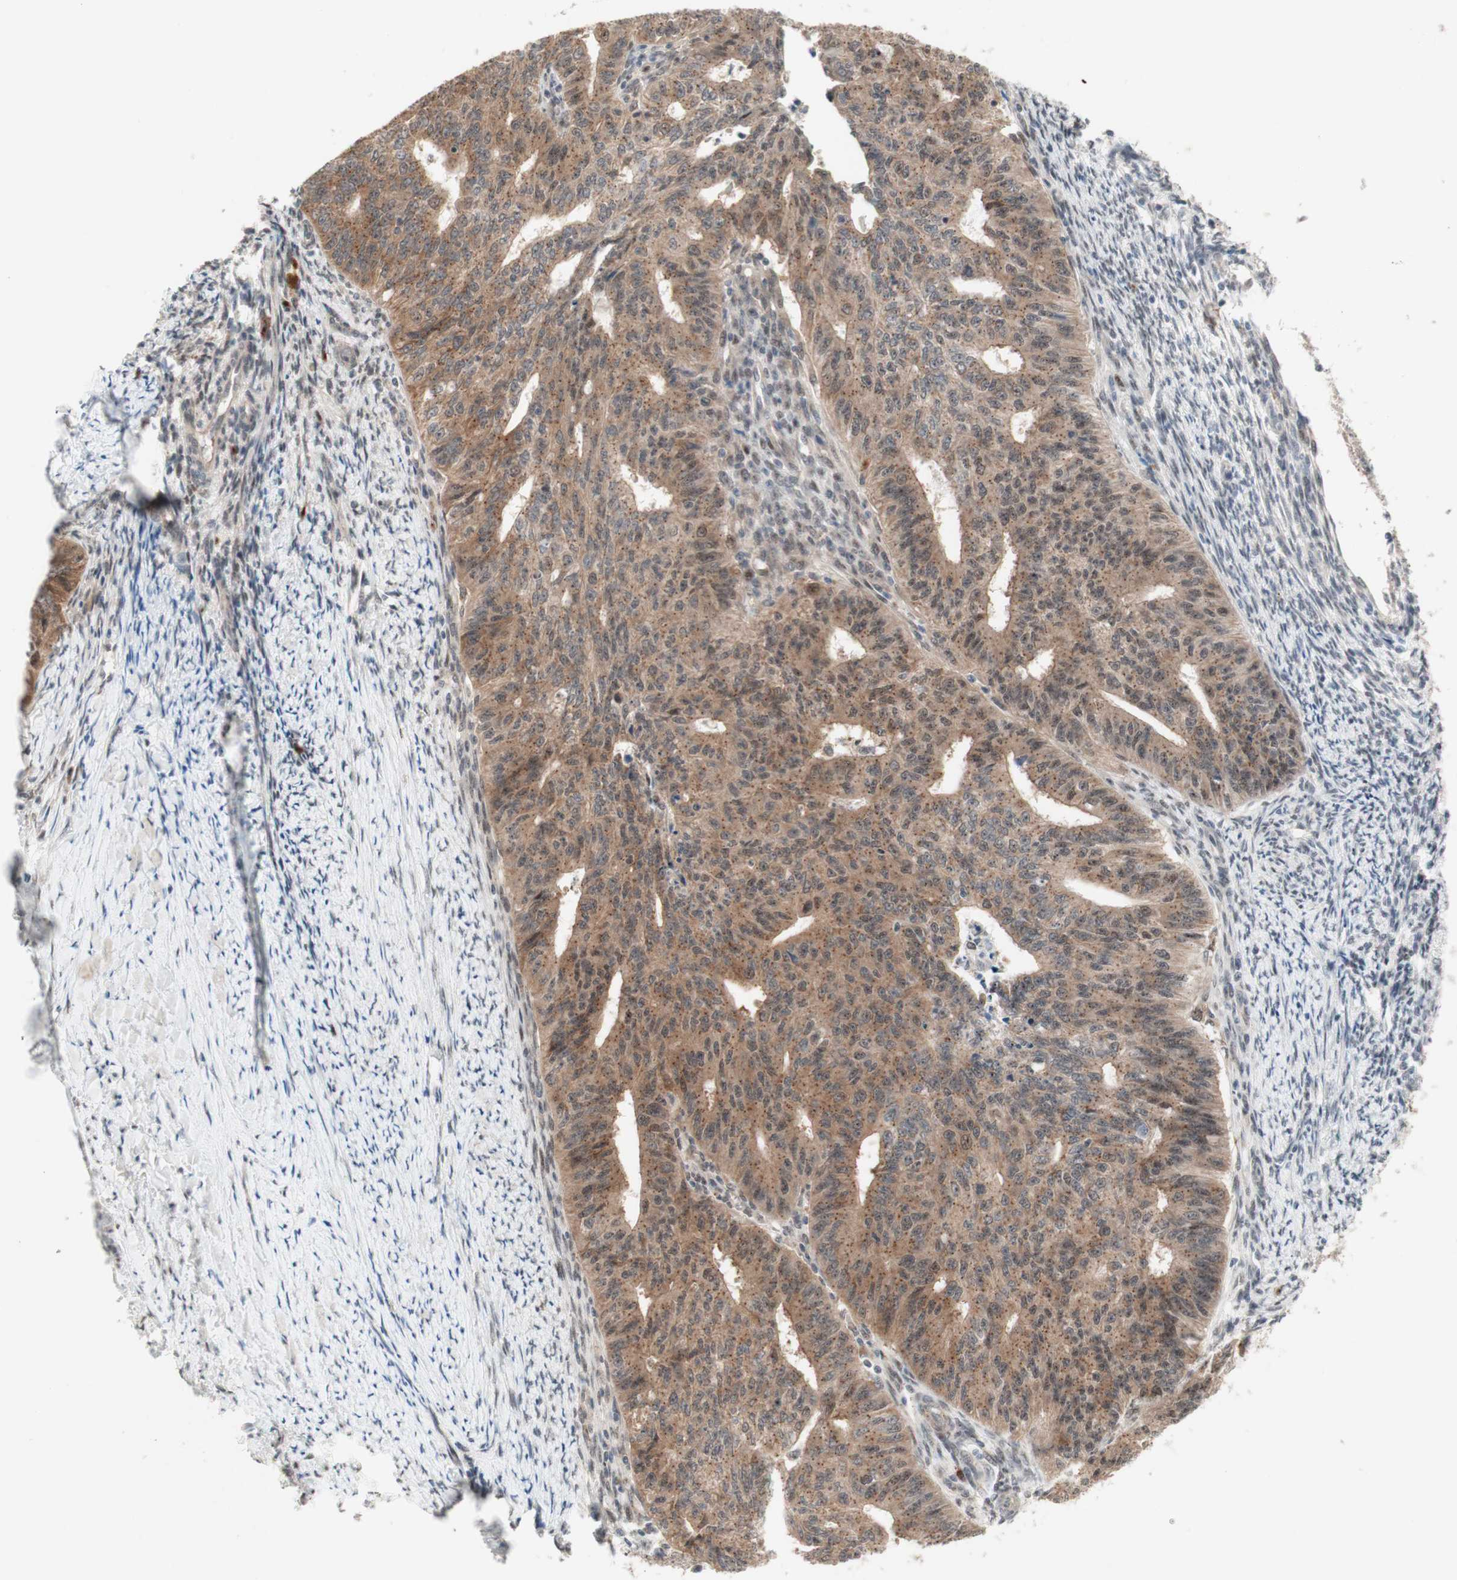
{"staining": {"intensity": "moderate", "quantity": ">75%", "location": "cytoplasmic/membranous"}, "tissue": "endometrial cancer", "cell_type": "Tumor cells", "image_type": "cancer", "snomed": [{"axis": "morphology", "description": "Adenocarcinoma, NOS"}, {"axis": "topography", "description": "Endometrium"}], "caption": "Immunohistochemical staining of human endometrial cancer (adenocarcinoma) shows medium levels of moderate cytoplasmic/membranous protein expression in about >75% of tumor cells.", "gene": "CYLD", "patient": {"sex": "female", "age": 32}}